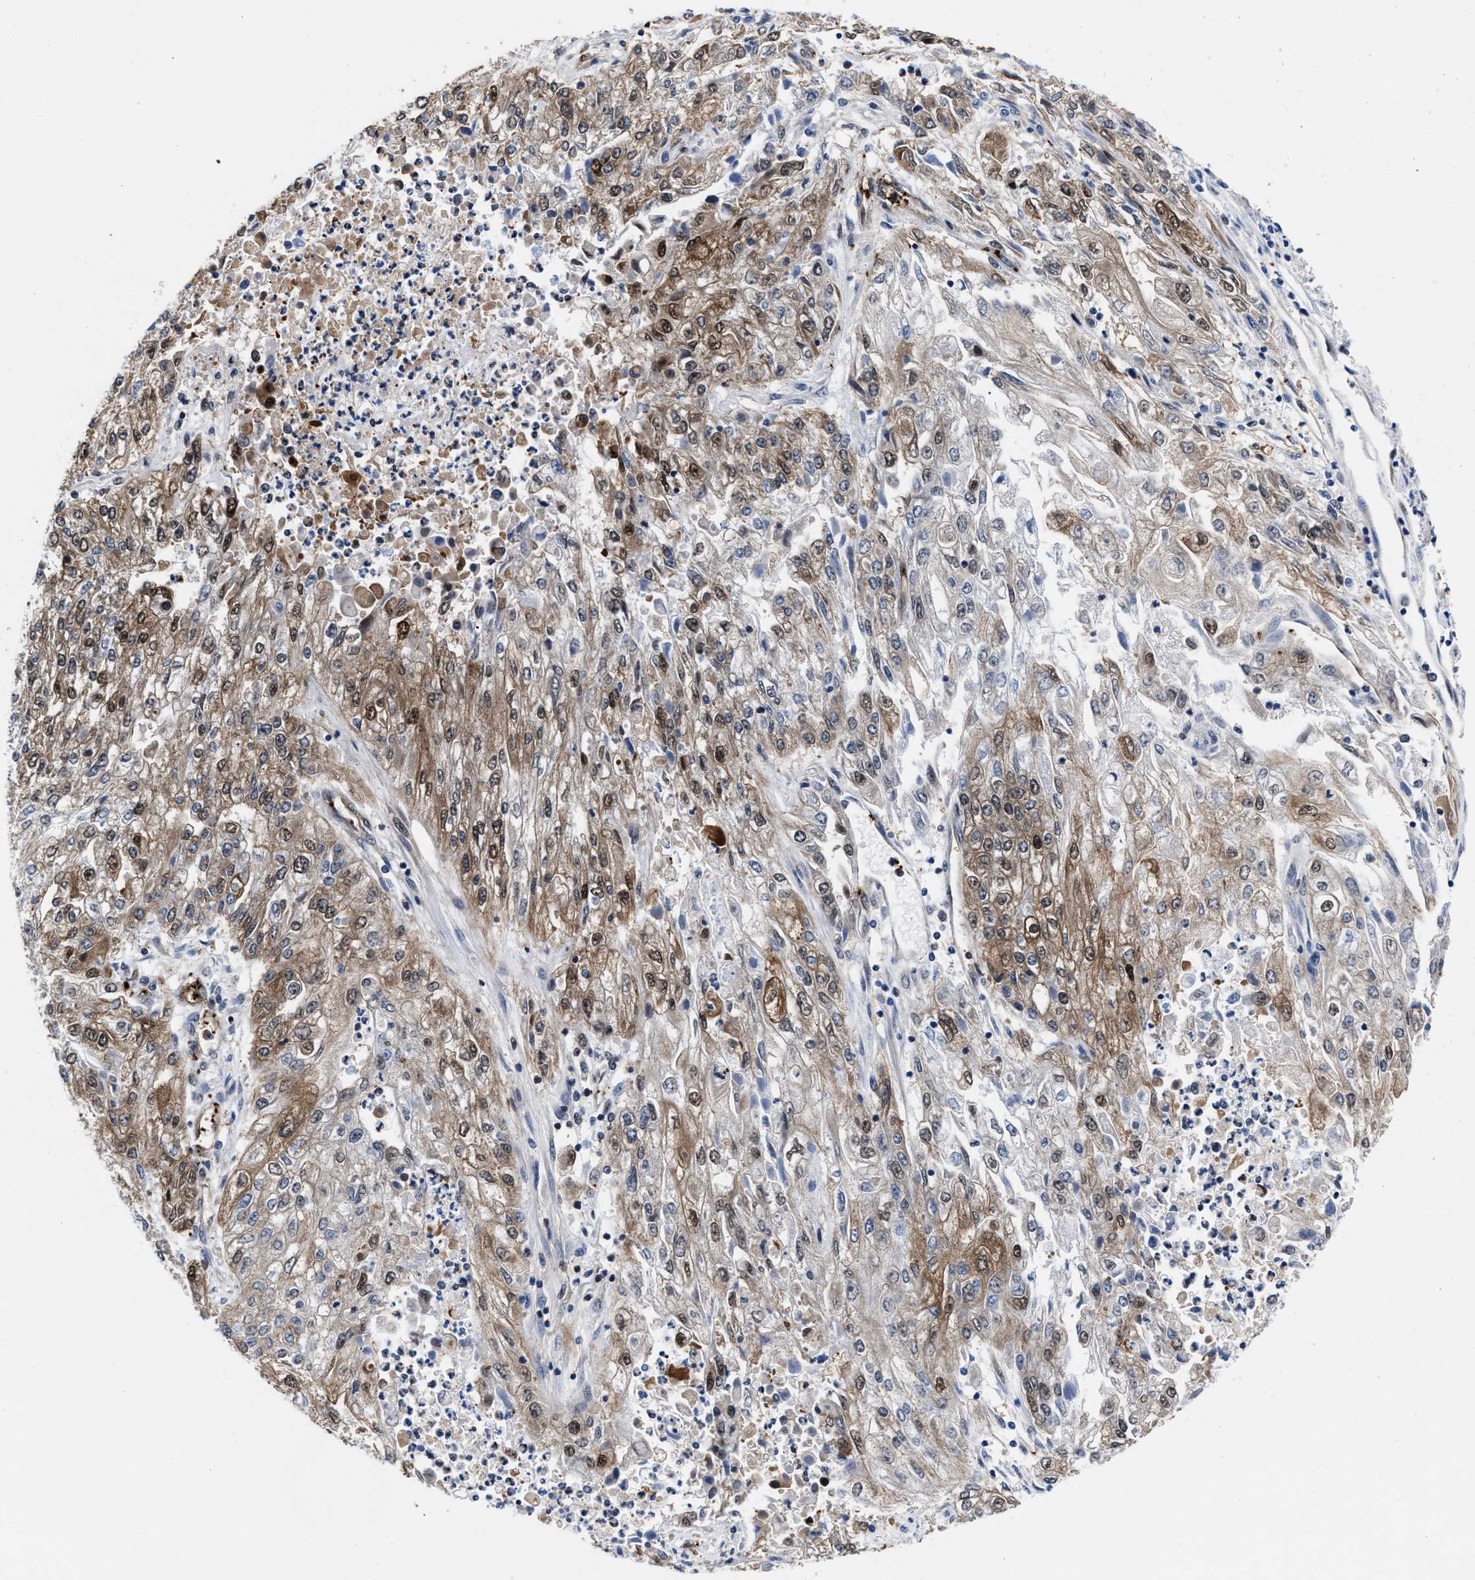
{"staining": {"intensity": "moderate", "quantity": ">75%", "location": "cytoplasmic/membranous,nuclear"}, "tissue": "endometrial cancer", "cell_type": "Tumor cells", "image_type": "cancer", "snomed": [{"axis": "morphology", "description": "Adenocarcinoma, NOS"}, {"axis": "topography", "description": "Endometrium"}], "caption": "DAB immunohistochemical staining of endometrial adenocarcinoma demonstrates moderate cytoplasmic/membranous and nuclear protein staining in about >75% of tumor cells. (brown staining indicates protein expression, while blue staining denotes nuclei).", "gene": "ACLY", "patient": {"sex": "female", "age": 49}}